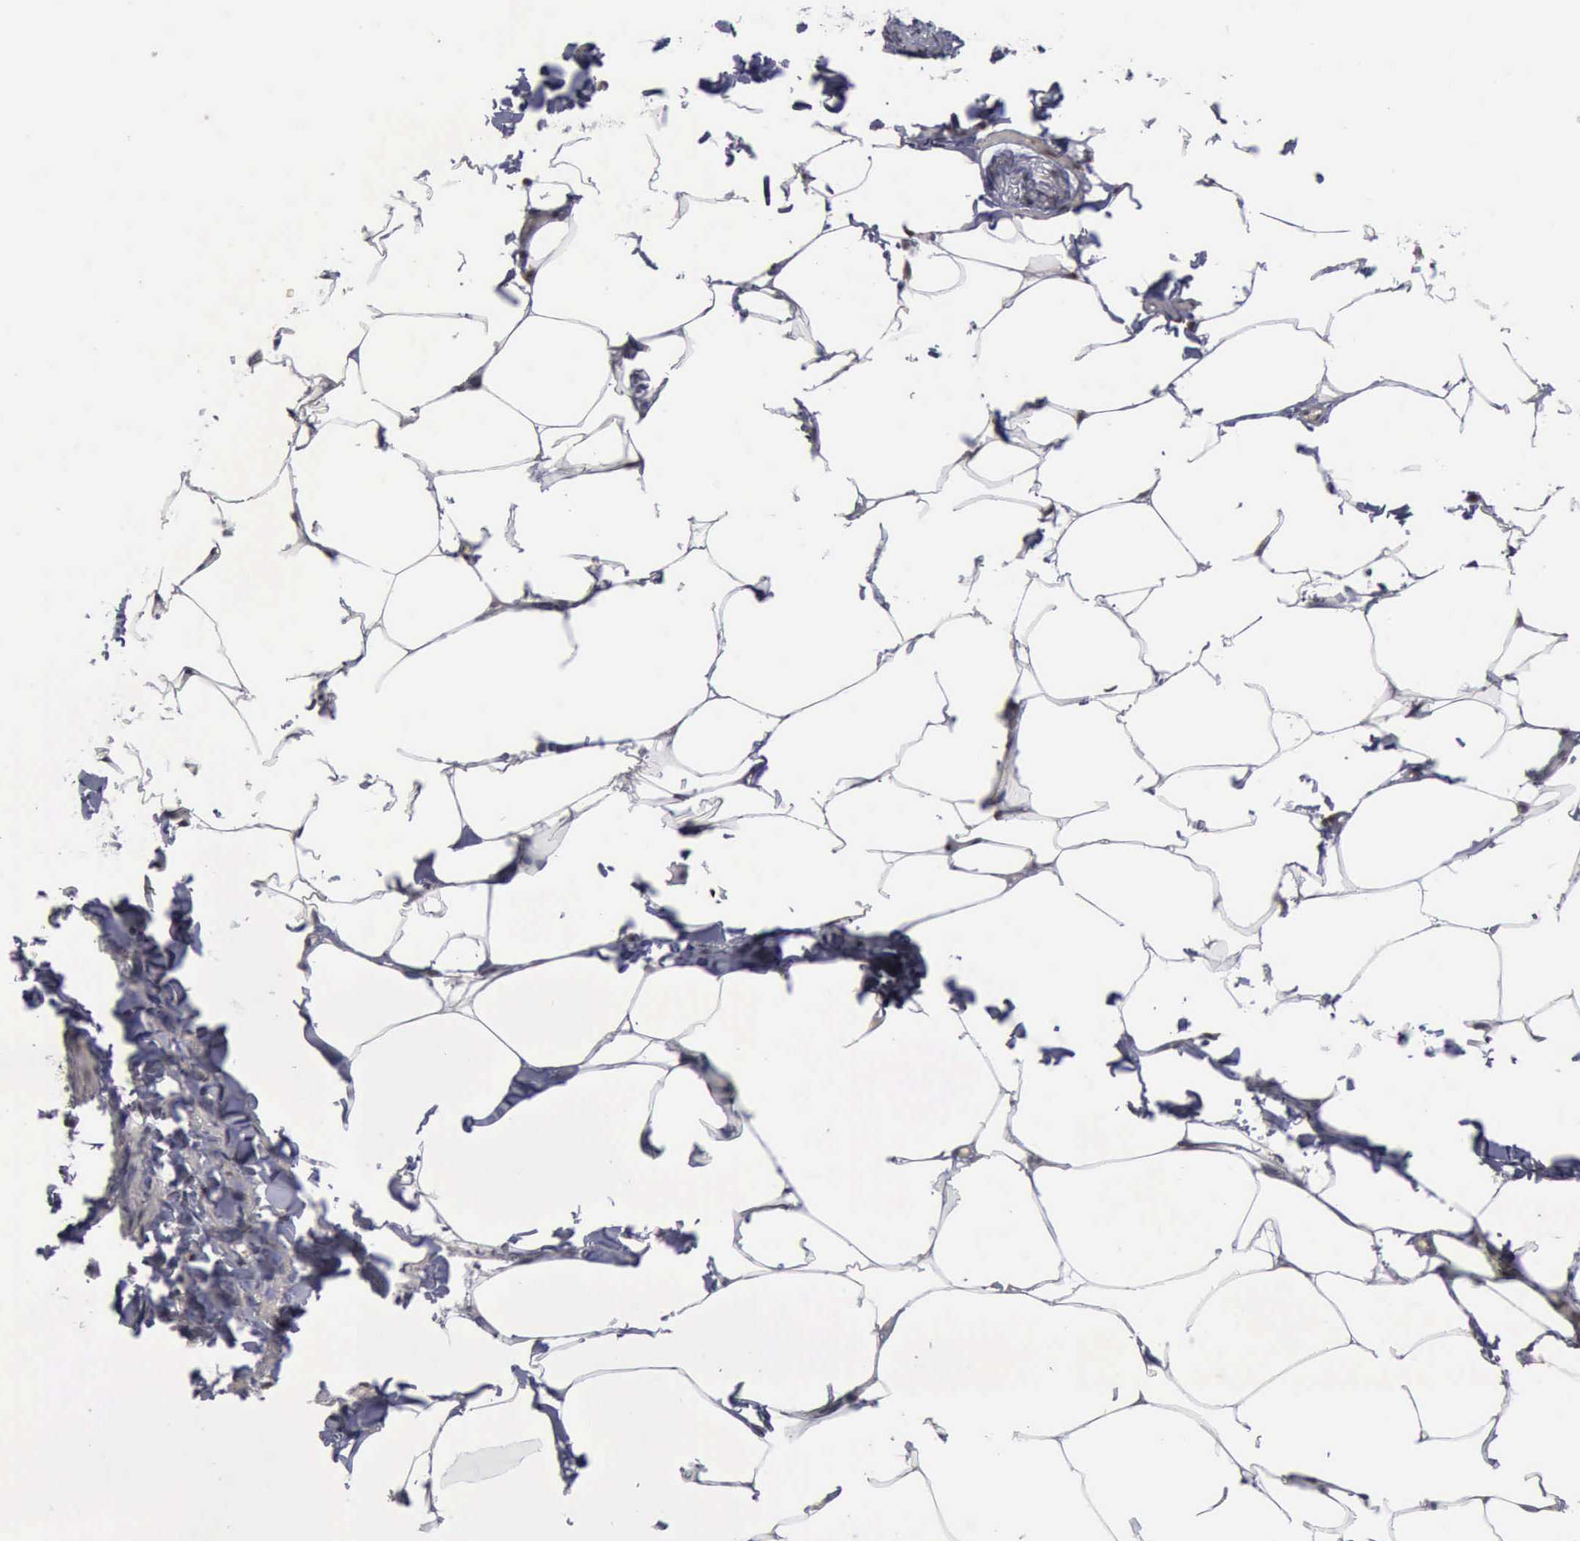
{"staining": {"intensity": "moderate", "quantity": ">75%", "location": "nuclear"}, "tissue": "adipose tissue", "cell_type": "Adipocytes", "image_type": "normal", "snomed": [{"axis": "morphology", "description": "Normal tissue, NOS"}, {"axis": "topography", "description": "Vascular tissue"}], "caption": "Immunohistochemical staining of benign human adipose tissue reveals moderate nuclear protein staining in approximately >75% of adipocytes.", "gene": "ATM", "patient": {"sex": "male", "age": 41}}